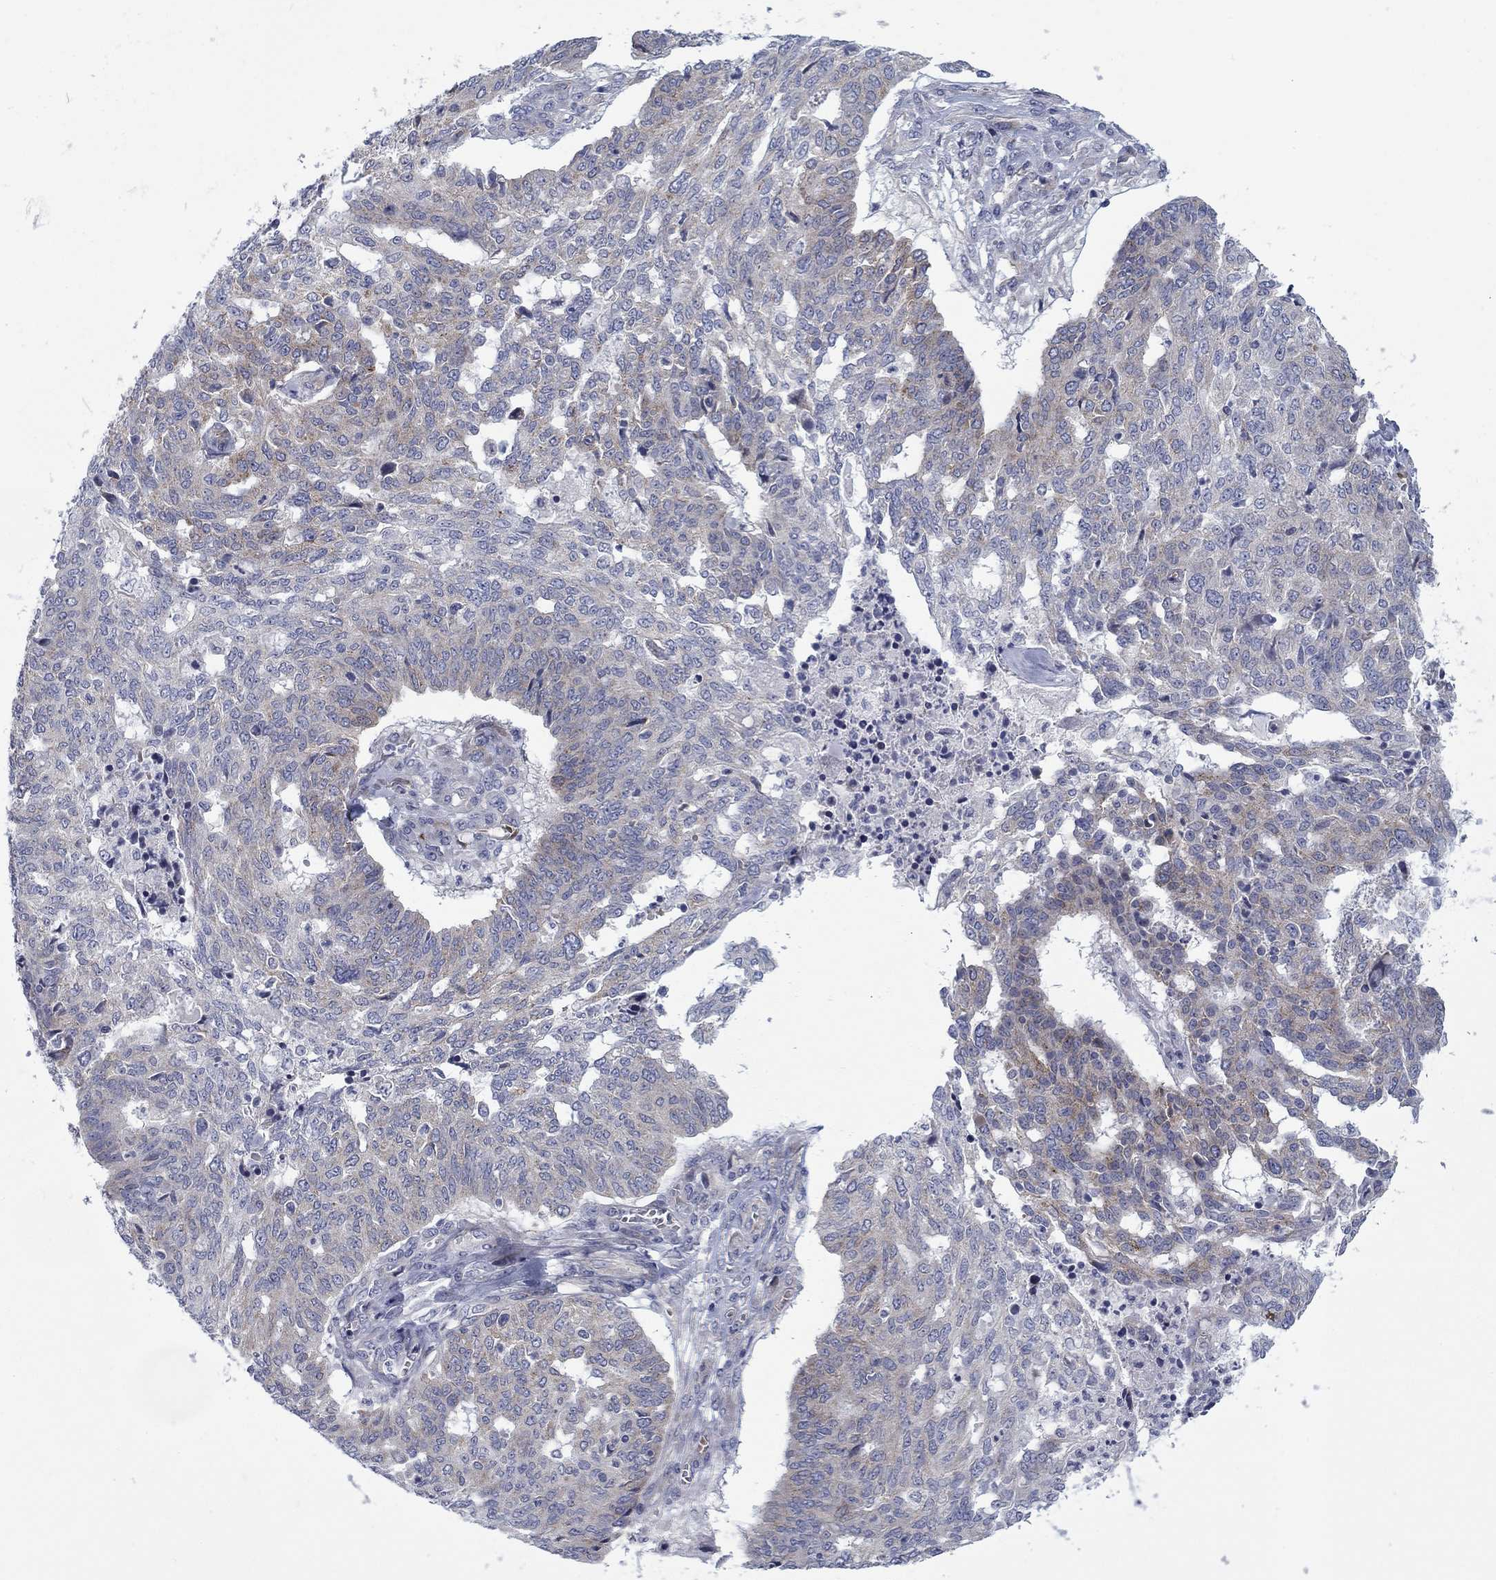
{"staining": {"intensity": "moderate", "quantity": "<25%", "location": "cytoplasmic/membranous"}, "tissue": "ovarian cancer", "cell_type": "Tumor cells", "image_type": "cancer", "snomed": [{"axis": "morphology", "description": "Cystadenocarcinoma, serous, NOS"}, {"axis": "topography", "description": "Ovary"}], "caption": "Moderate cytoplasmic/membranous positivity is appreciated in approximately <25% of tumor cells in ovarian serous cystadenocarcinoma.", "gene": "FXR1", "patient": {"sex": "female", "age": 67}}